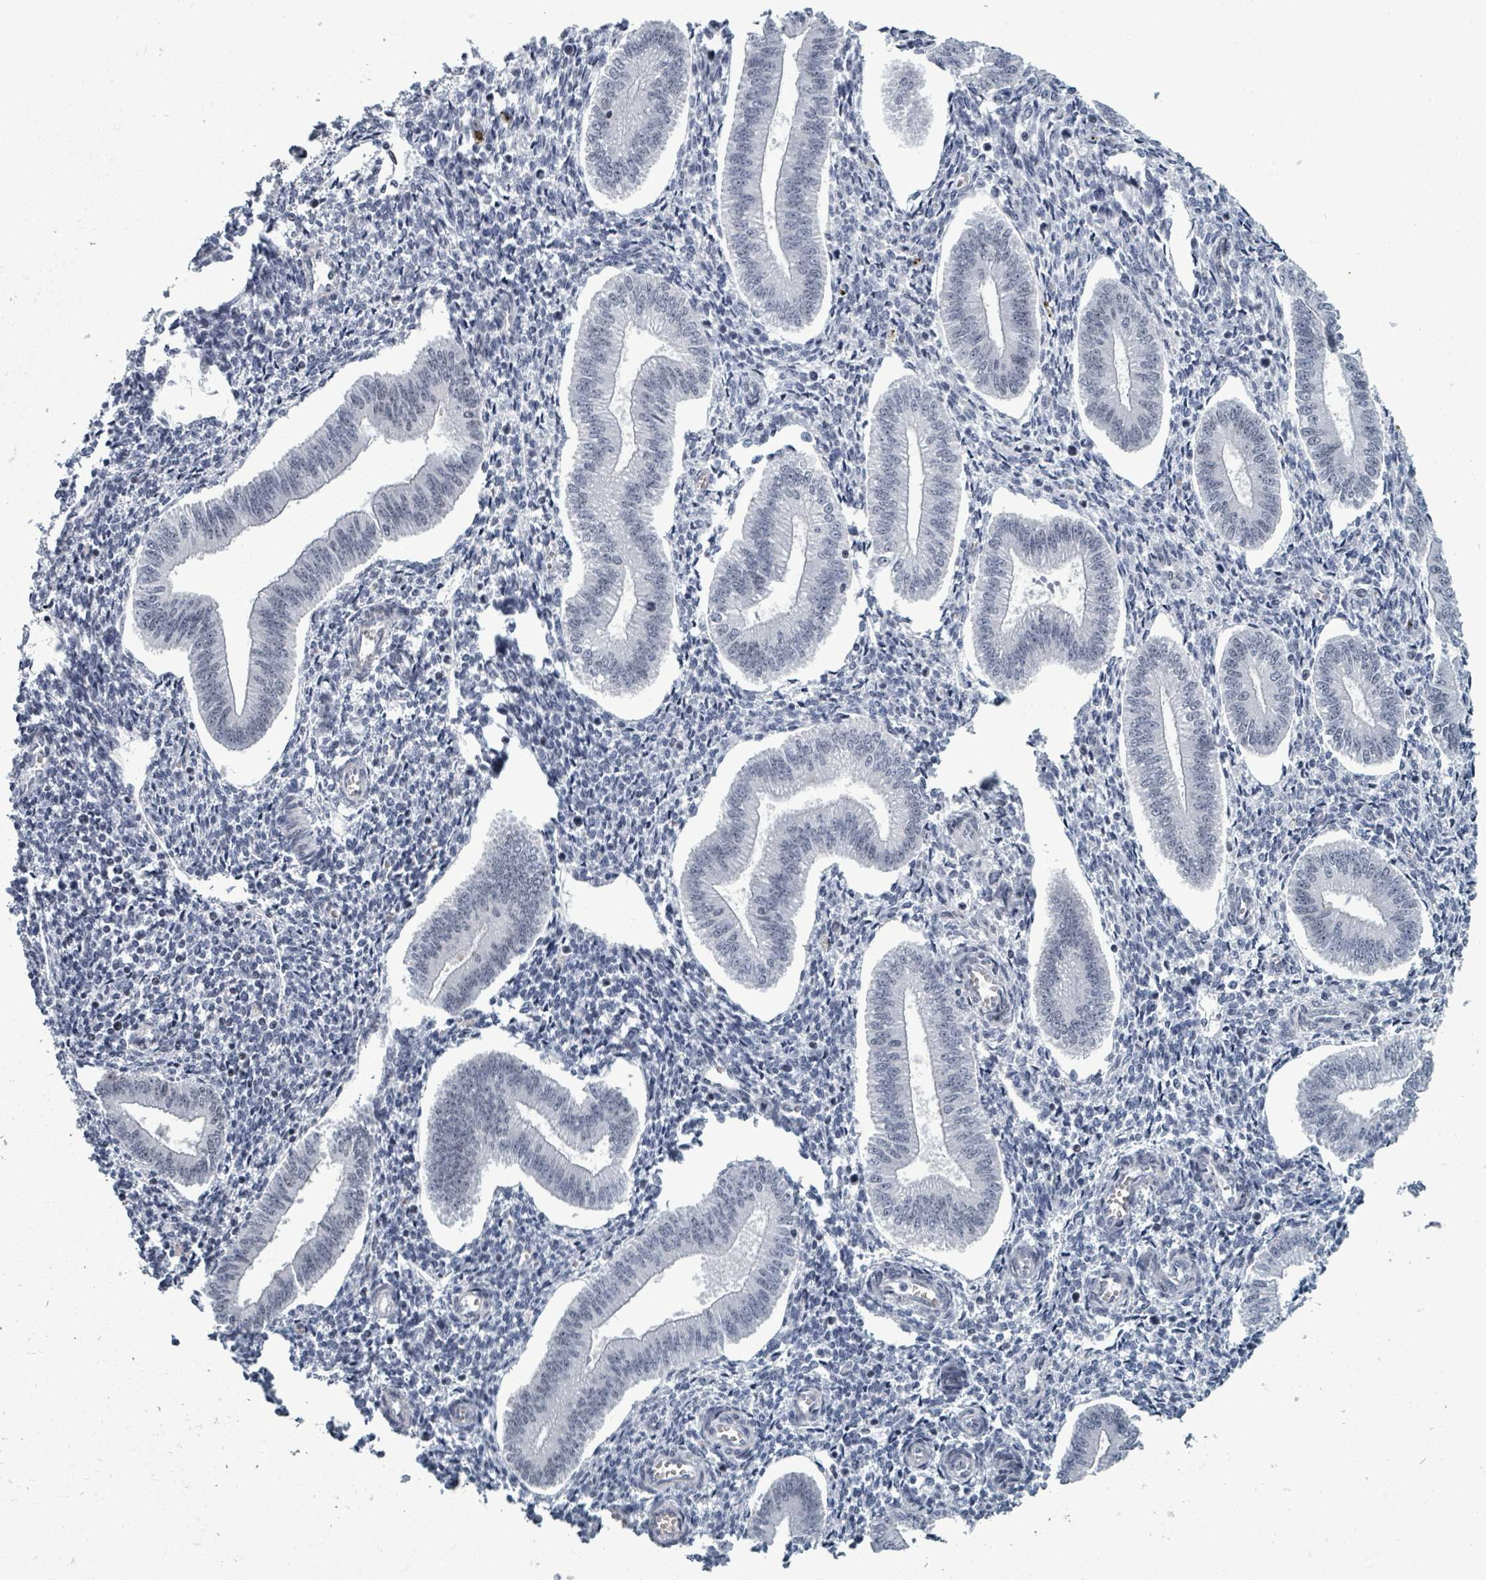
{"staining": {"intensity": "negative", "quantity": "none", "location": "none"}, "tissue": "endometrium", "cell_type": "Cells in endometrial stroma", "image_type": "normal", "snomed": [{"axis": "morphology", "description": "Normal tissue, NOS"}, {"axis": "topography", "description": "Endometrium"}], "caption": "High magnification brightfield microscopy of unremarkable endometrium stained with DAB (brown) and counterstained with hematoxylin (blue): cells in endometrial stroma show no significant positivity. The staining was performed using DAB (3,3'-diaminobenzidine) to visualize the protein expression in brown, while the nuclei were stained in blue with hematoxylin (Magnification: 20x).", "gene": "BIVM", "patient": {"sex": "female", "age": 34}}